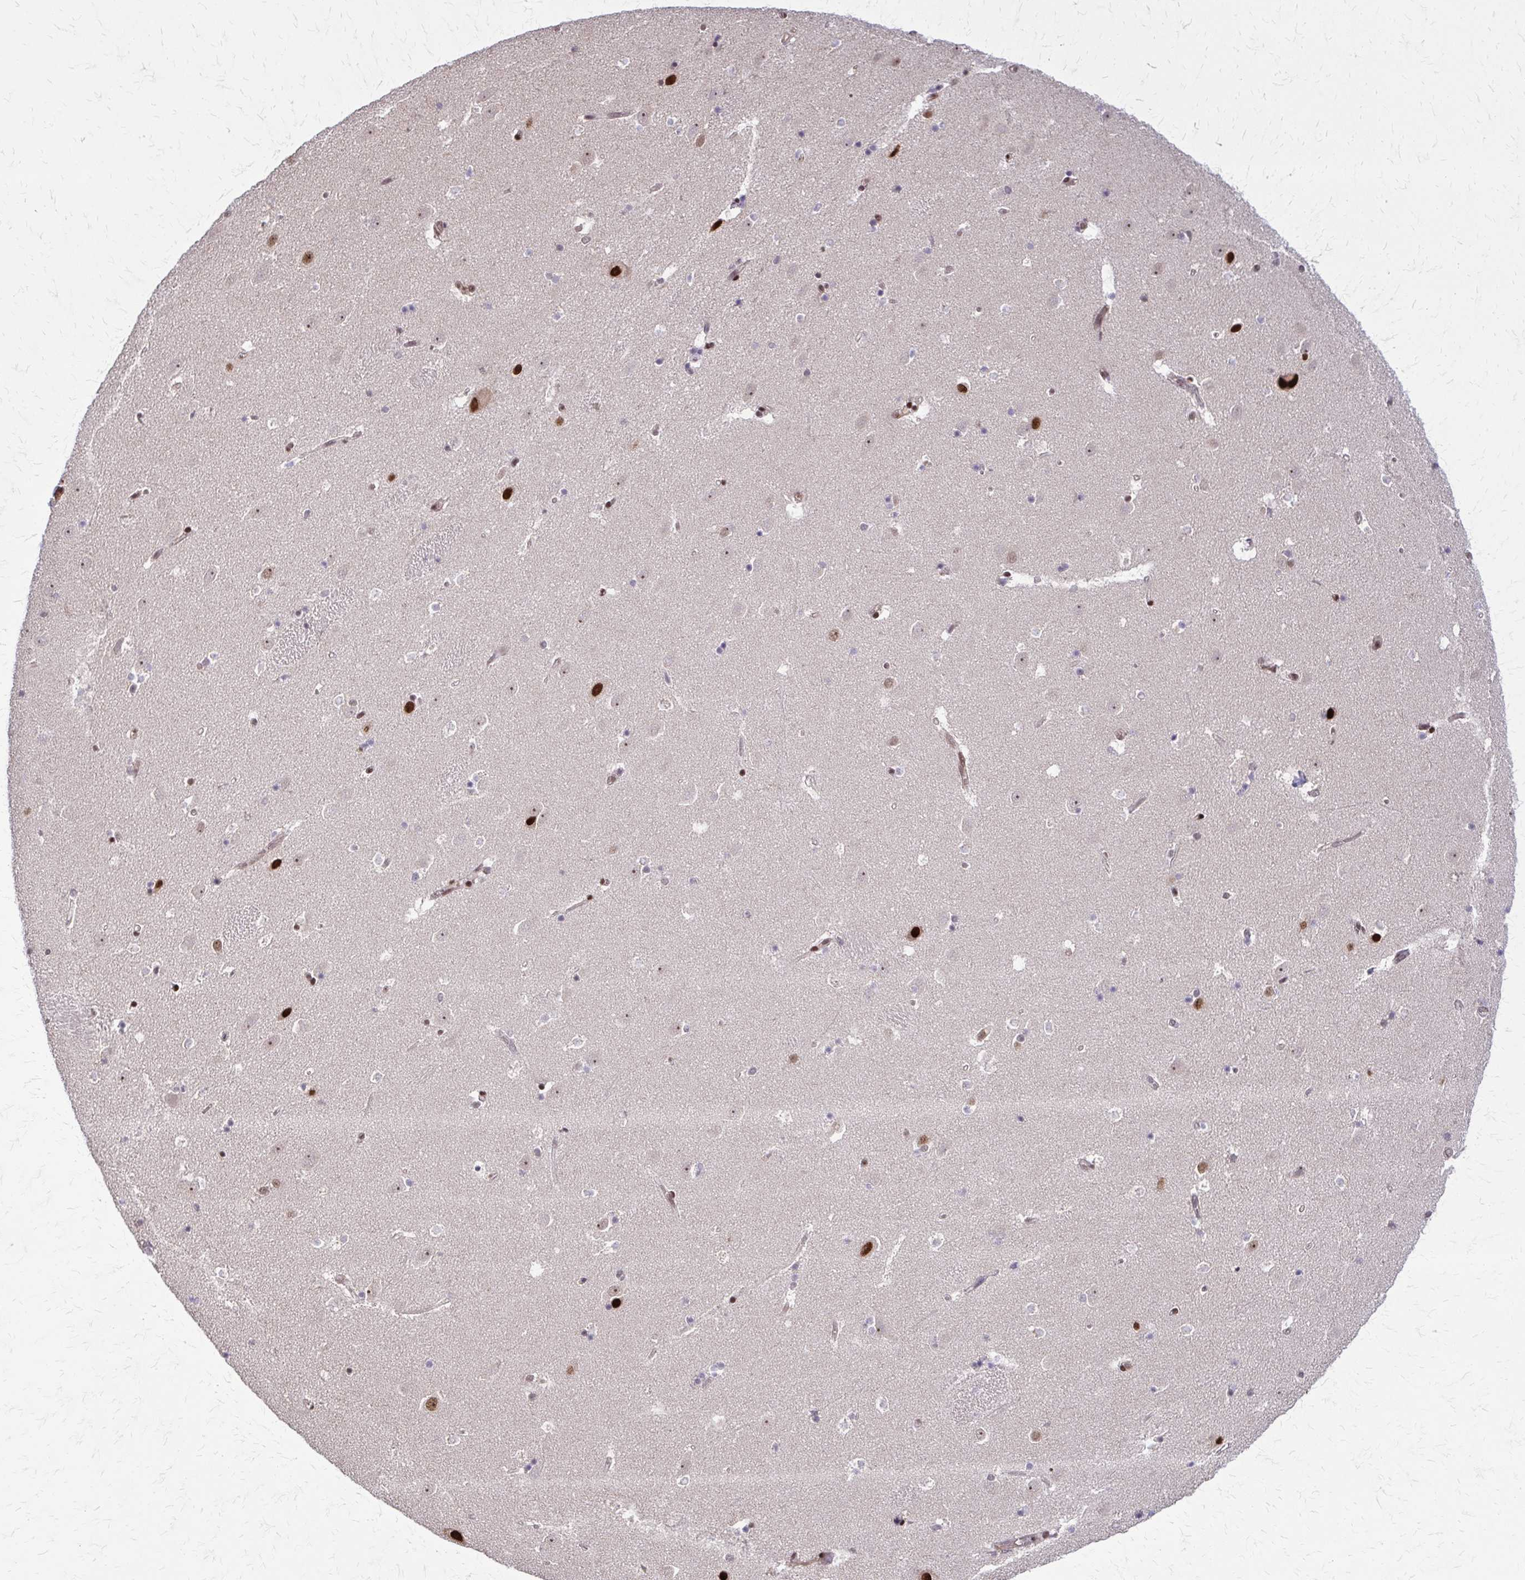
{"staining": {"intensity": "moderate", "quantity": "<25%", "location": "nuclear"}, "tissue": "caudate", "cell_type": "Glial cells", "image_type": "normal", "snomed": [{"axis": "morphology", "description": "Normal tissue, NOS"}, {"axis": "topography", "description": "Lateral ventricle wall"}], "caption": "Moderate nuclear staining is seen in about <25% of glial cells in unremarkable caudate.", "gene": "TTF1", "patient": {"sex": "male", "age": 37}}